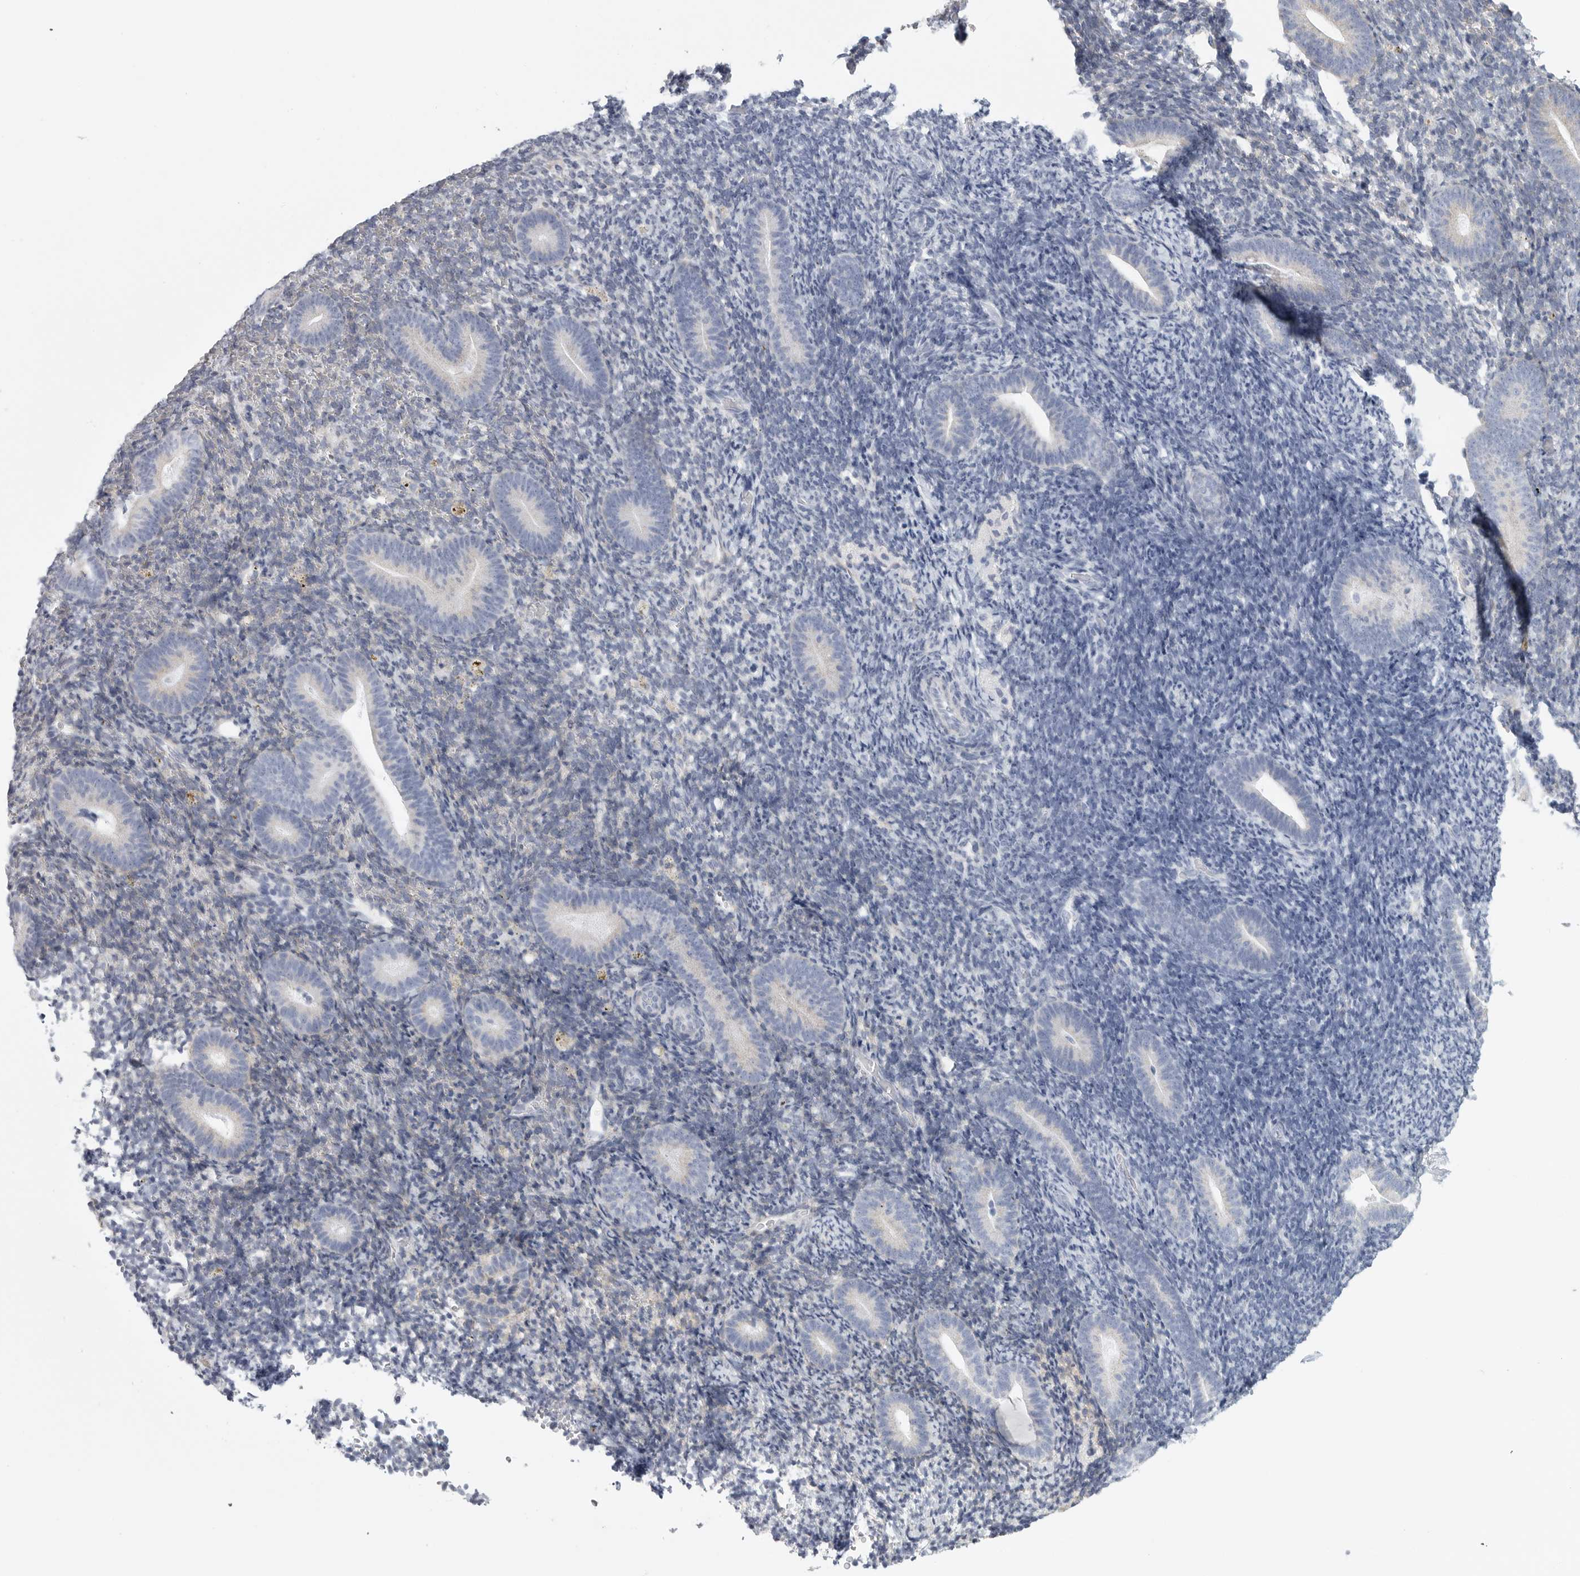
{"staining": {"intensity": "weak", "quantity": "25%-75%", "location": "cytoplasmic/membranous"}, "tissue": "endometrium", "cell_type": "Cells in endometrial stroma", "image_type": "normal", "snomed": [{"axis": "morphology", "description": "Normal tissue, NOS"}, {"axis": "topography", "description": "Endometrium"}], "caption": "Unremarkable endometrium displays weak cytoplasmic/membranous positivity in about 25%-75% of cells in endometrial stroma (Stains: DAB (3,3'-diaminobenzidine) in brown, nuclei in blue, Microscopy: brightfield microscopy at high magnification)..", "gene": "TNR", "patient": {"sex": "female", "age": 51}}